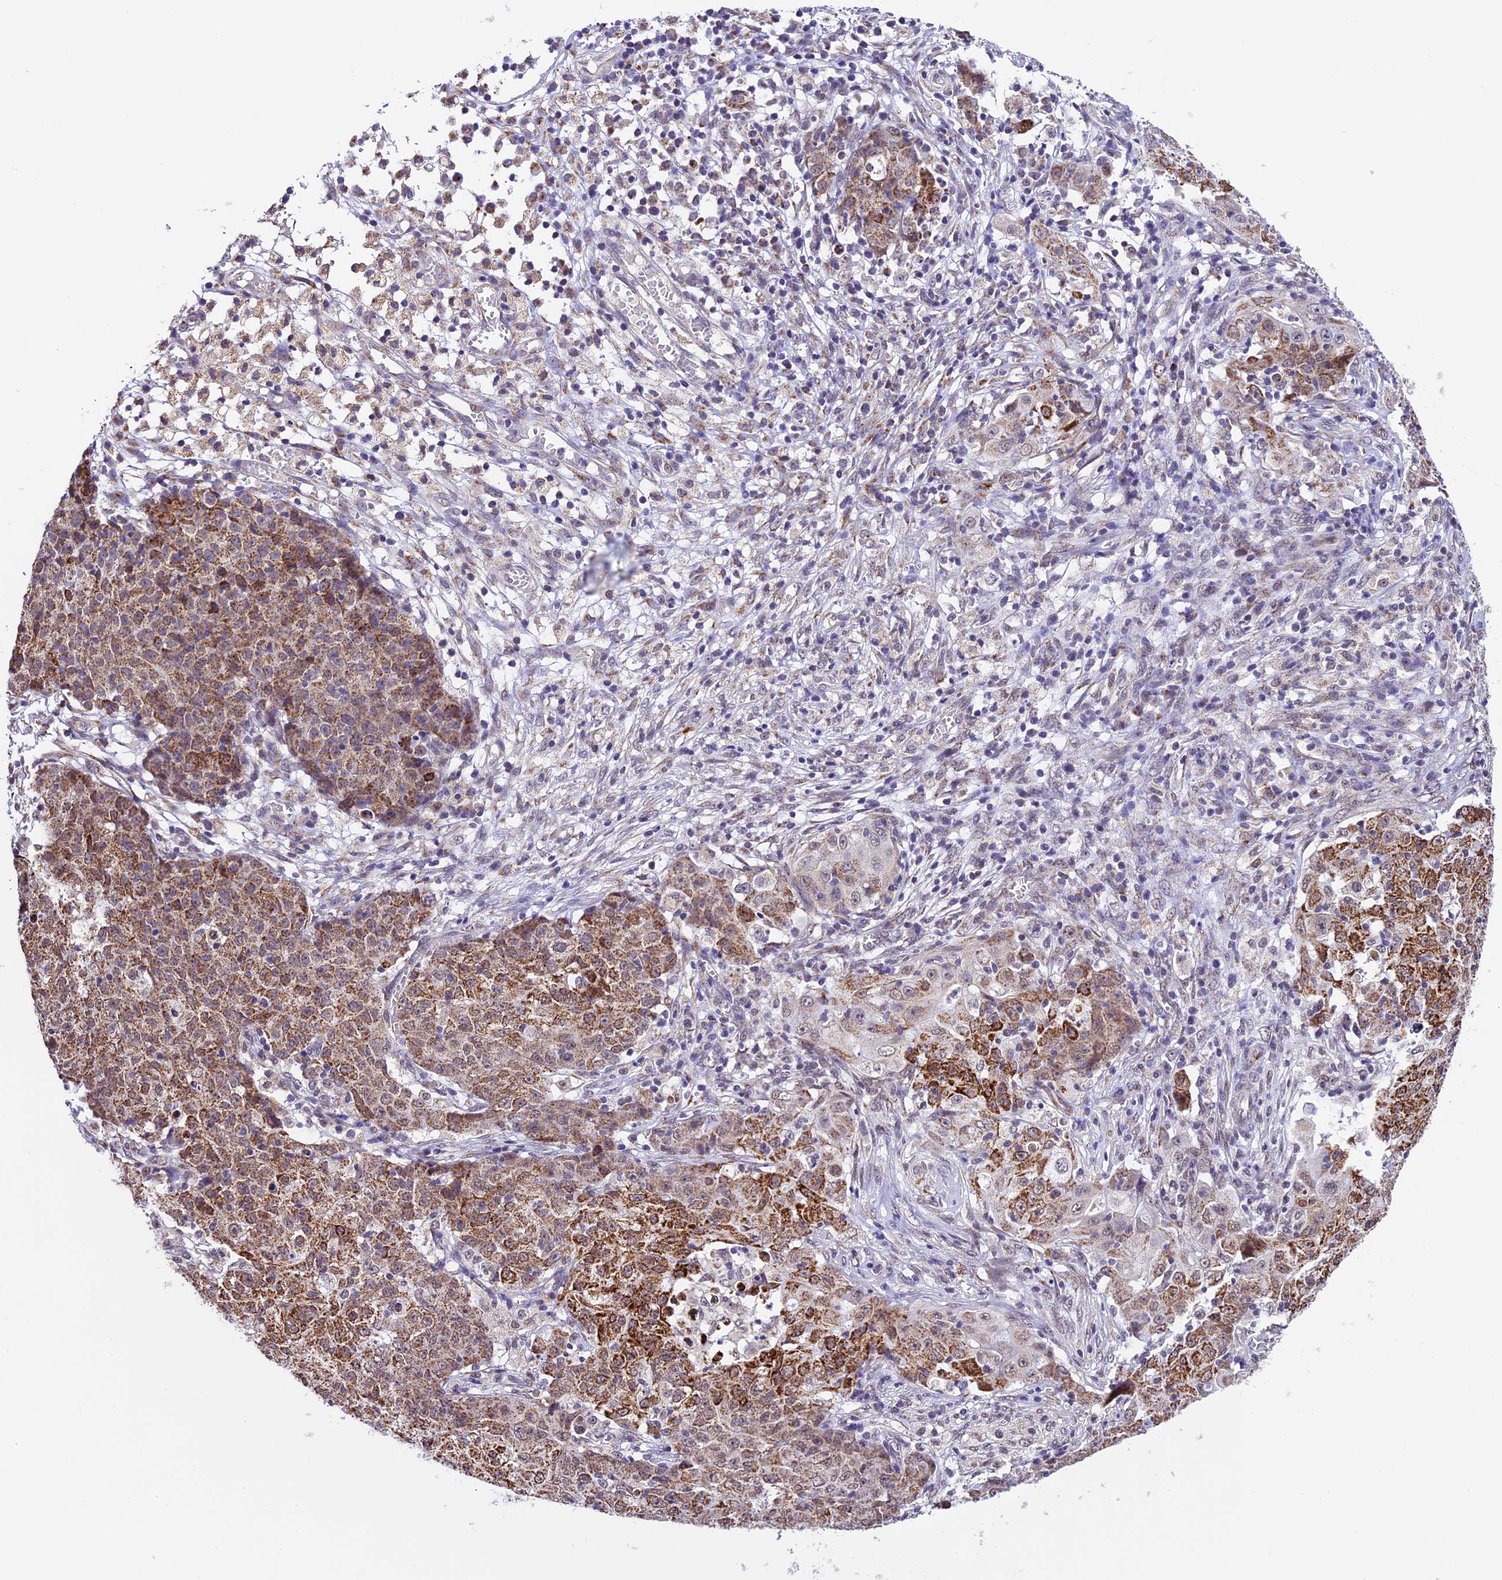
{"staining": {"intensity": "moderate", "quantity": ">75%", "location": "cytoplasmic/membranous"}, "tissue": "ovarian cancer", "cell_type": "Tumor cells", "image_type": "cancer", "snomed": [{"axis": "morphology", "description": "Carcinoma, endometroid"}, {"axis": "topography", "description": "Ovary"}], "caption": "Protein expression analysis of human endometroid carcinoma (ovarian) reveals moderate cytoplasmic/membranous positivity in approximately >75% of tumor cells. The protein is shown in brown color, while the nuclei are stained blue.", "gene": "CARS2", "patient": {"sex": "female", "age": 42}}